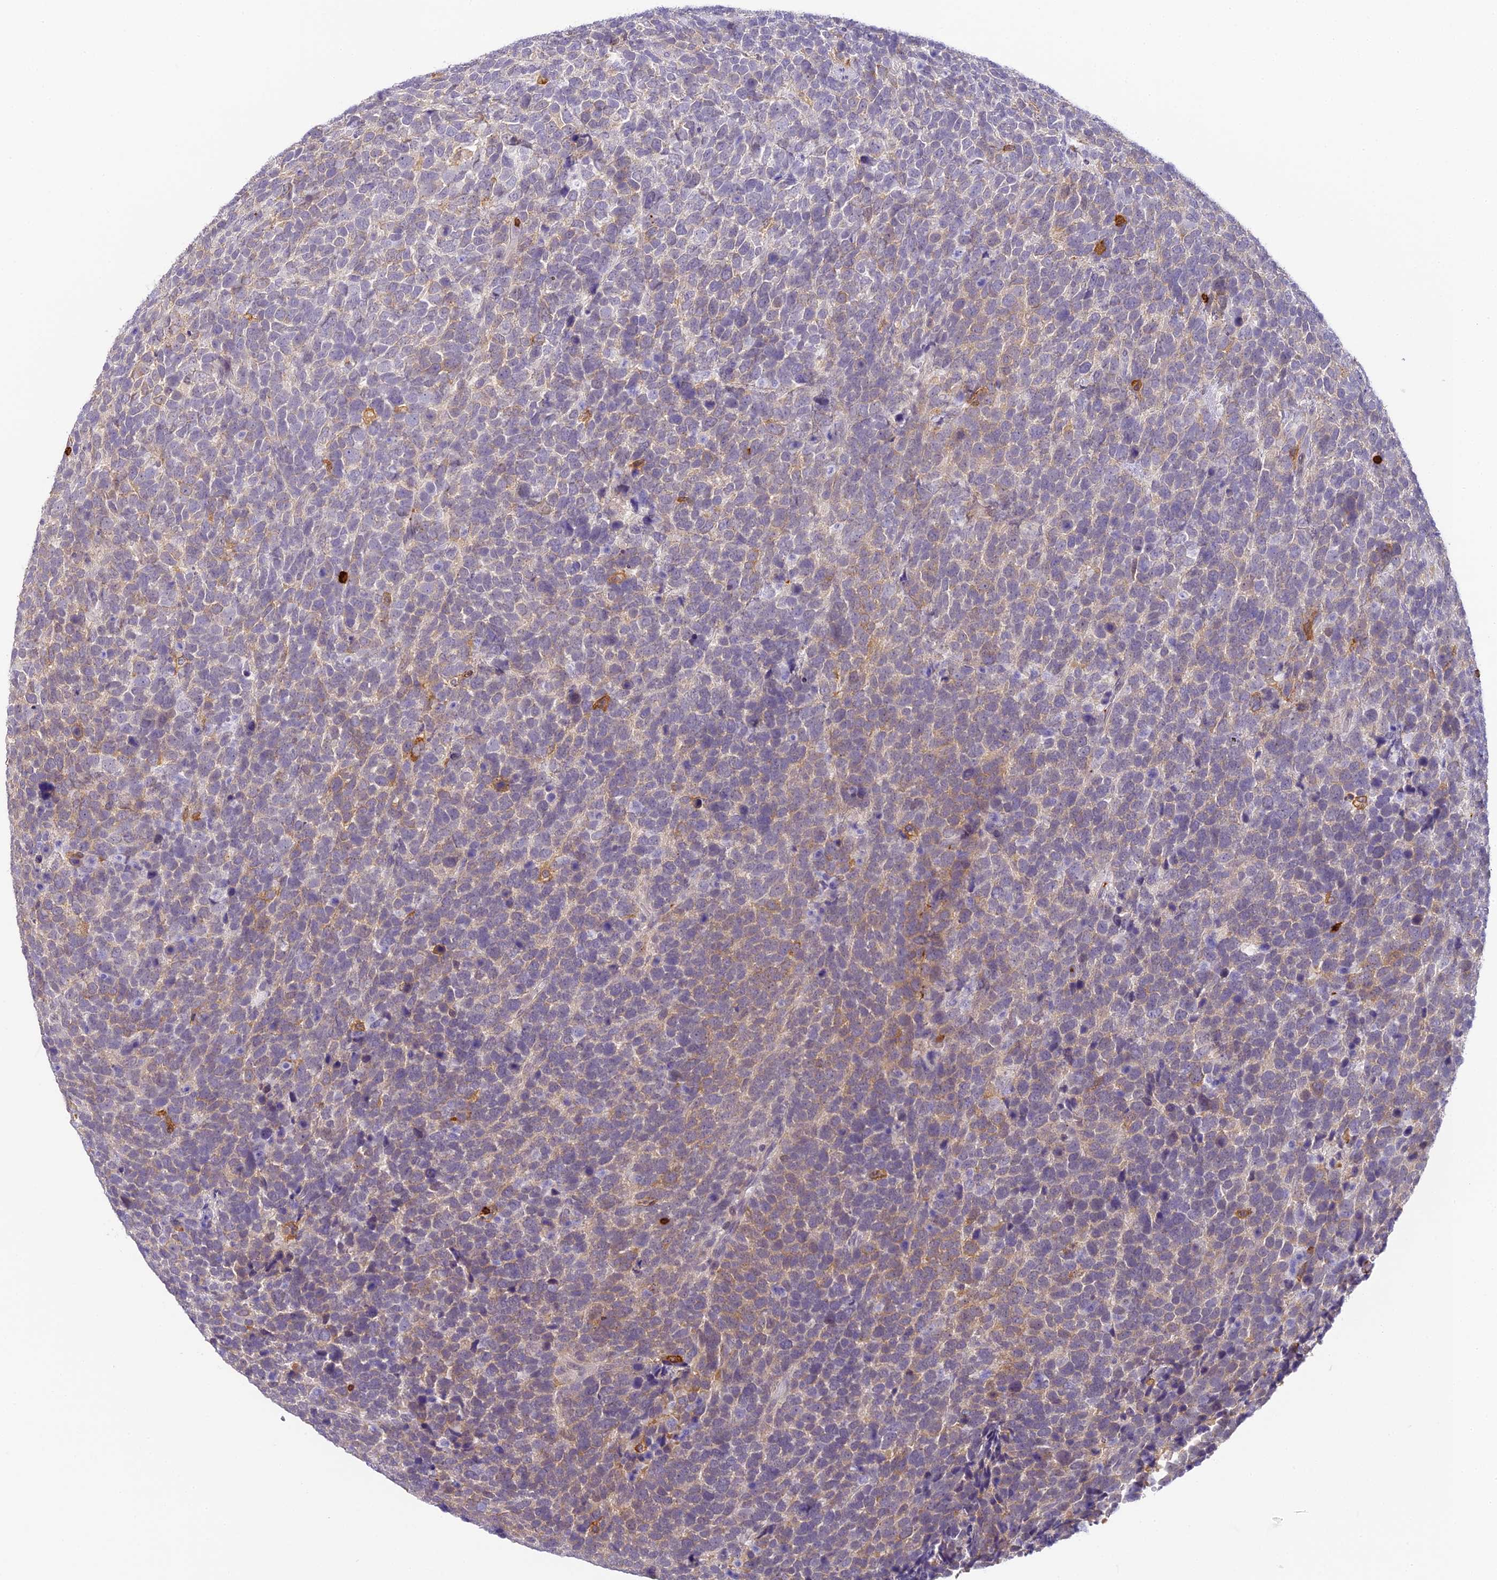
{"staining": {"intensity": "weak", "quantity": "25%-75%", "location": "cytoplasmic/membranous"}, "tissue": "urothelial cancer", "cell_type": "Tumor cells", "image_type": "cancer", "snomed": [{"axis": "morphology", "description": "Urothelial carcinoma, High grade"}, {"axis": "topography", "description": "Urinary bladder"}], "caption": "Urothelial carcinoma (high-grade) stained for a protein displays weak cytoplasmic/membranous positivity in tumor cells.", "gene": "FYB1", "patient": {"sex": "female", "age": 82}}